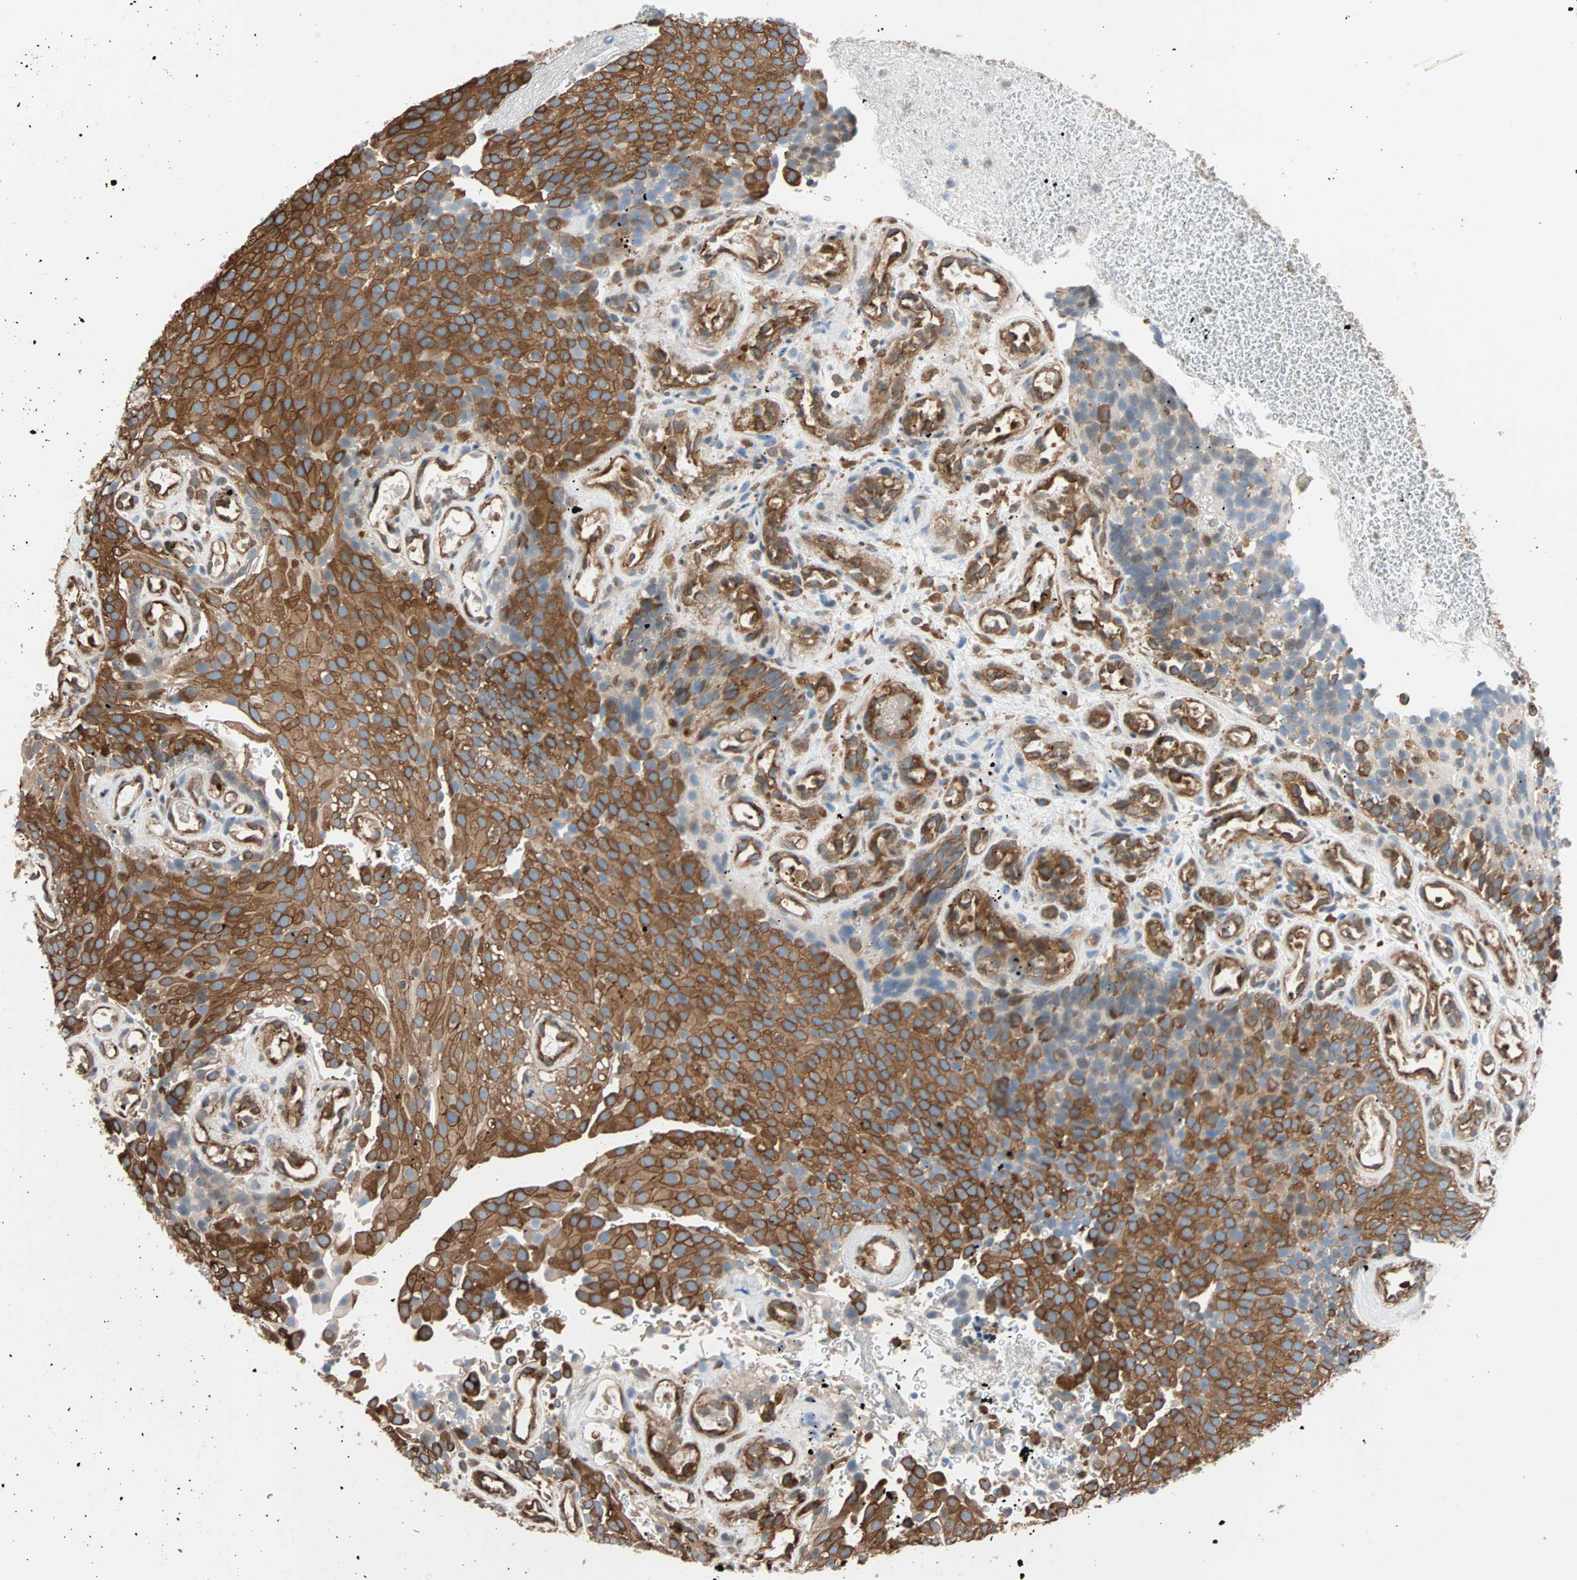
{"staining": {"intensity": "strong", "quantity": ">75%", "location": "cytoplasmic/membranous"}, "tissue": "urothelial cancer", "cell_type": "Tumor cells", "image_type": "cancer", "snomed": [{"axis": "morphology", "description": "Urothelial carcinoma, Low grade"}, {"axis": "topography", "description": "Urinary bladder"}], "caption": "A histopathology image of human urothelial cancer stained for a protein reveals strong cytoplasmic/membranous brown staining in tumor cells. (Stains: DAB in brown, nuclei in blue, Microscopy: brightfield microscopy at high magnification).", "gene": "EEF2", "patient": {"sex": "male", "age": 78}}